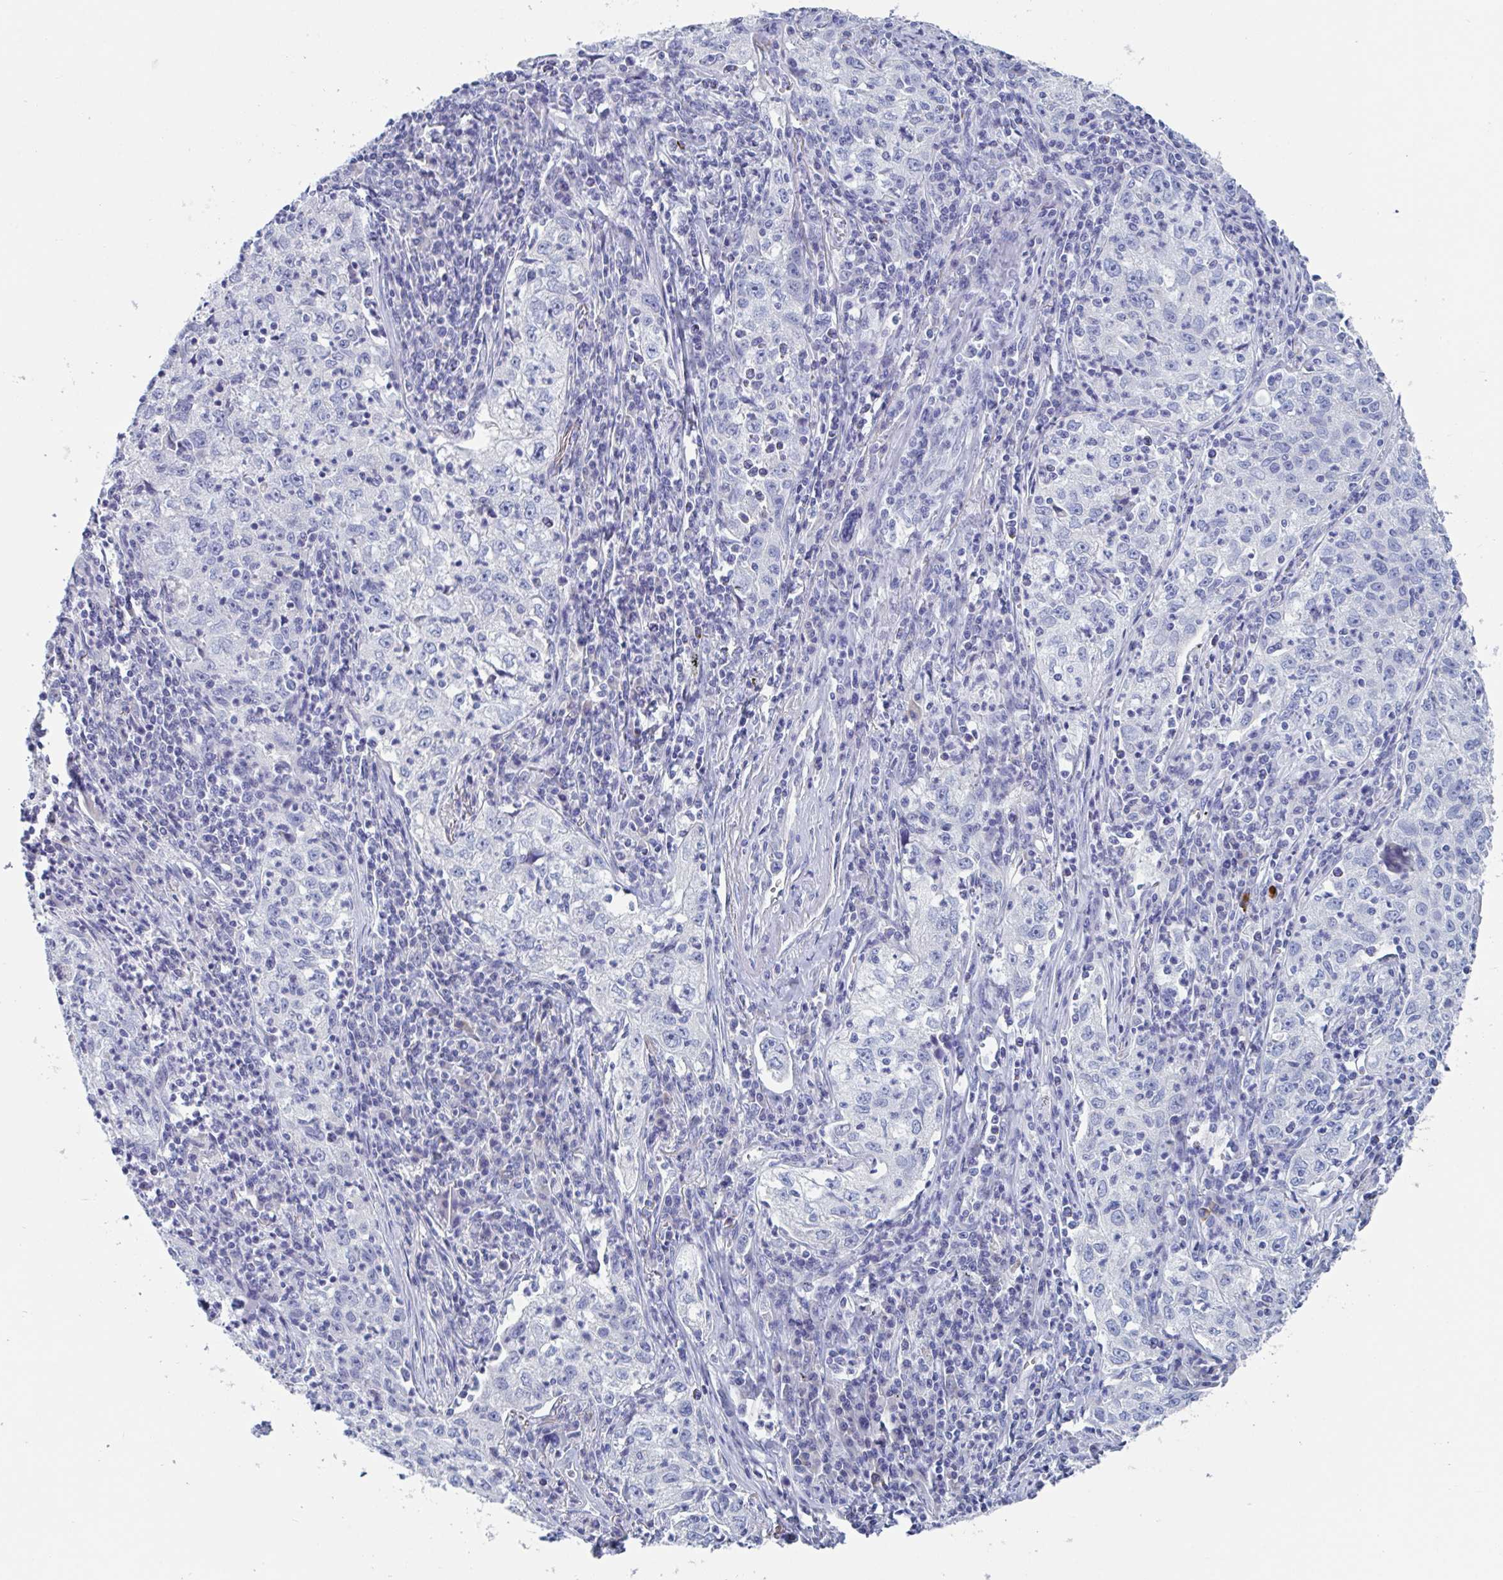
{"staining": {"intensity": "negative", "quantity": "none", "location": "none"}, "tissue": "lung cancer", "cell_type": "Tumor cells", "image_type": "cancer", "snomed": [{"axis": "morphology", "description": "Squamous cell carcinoma, NOS"}, {"axis": "topography", "description": "Lung"}], "caption": "Squamous cell carcinoma (lung) was stained to show a protein in brown. There is no significant positivity in tumor cells.", "gene": "DPEP3", "patient": {"sex": "male", "age": 71}}